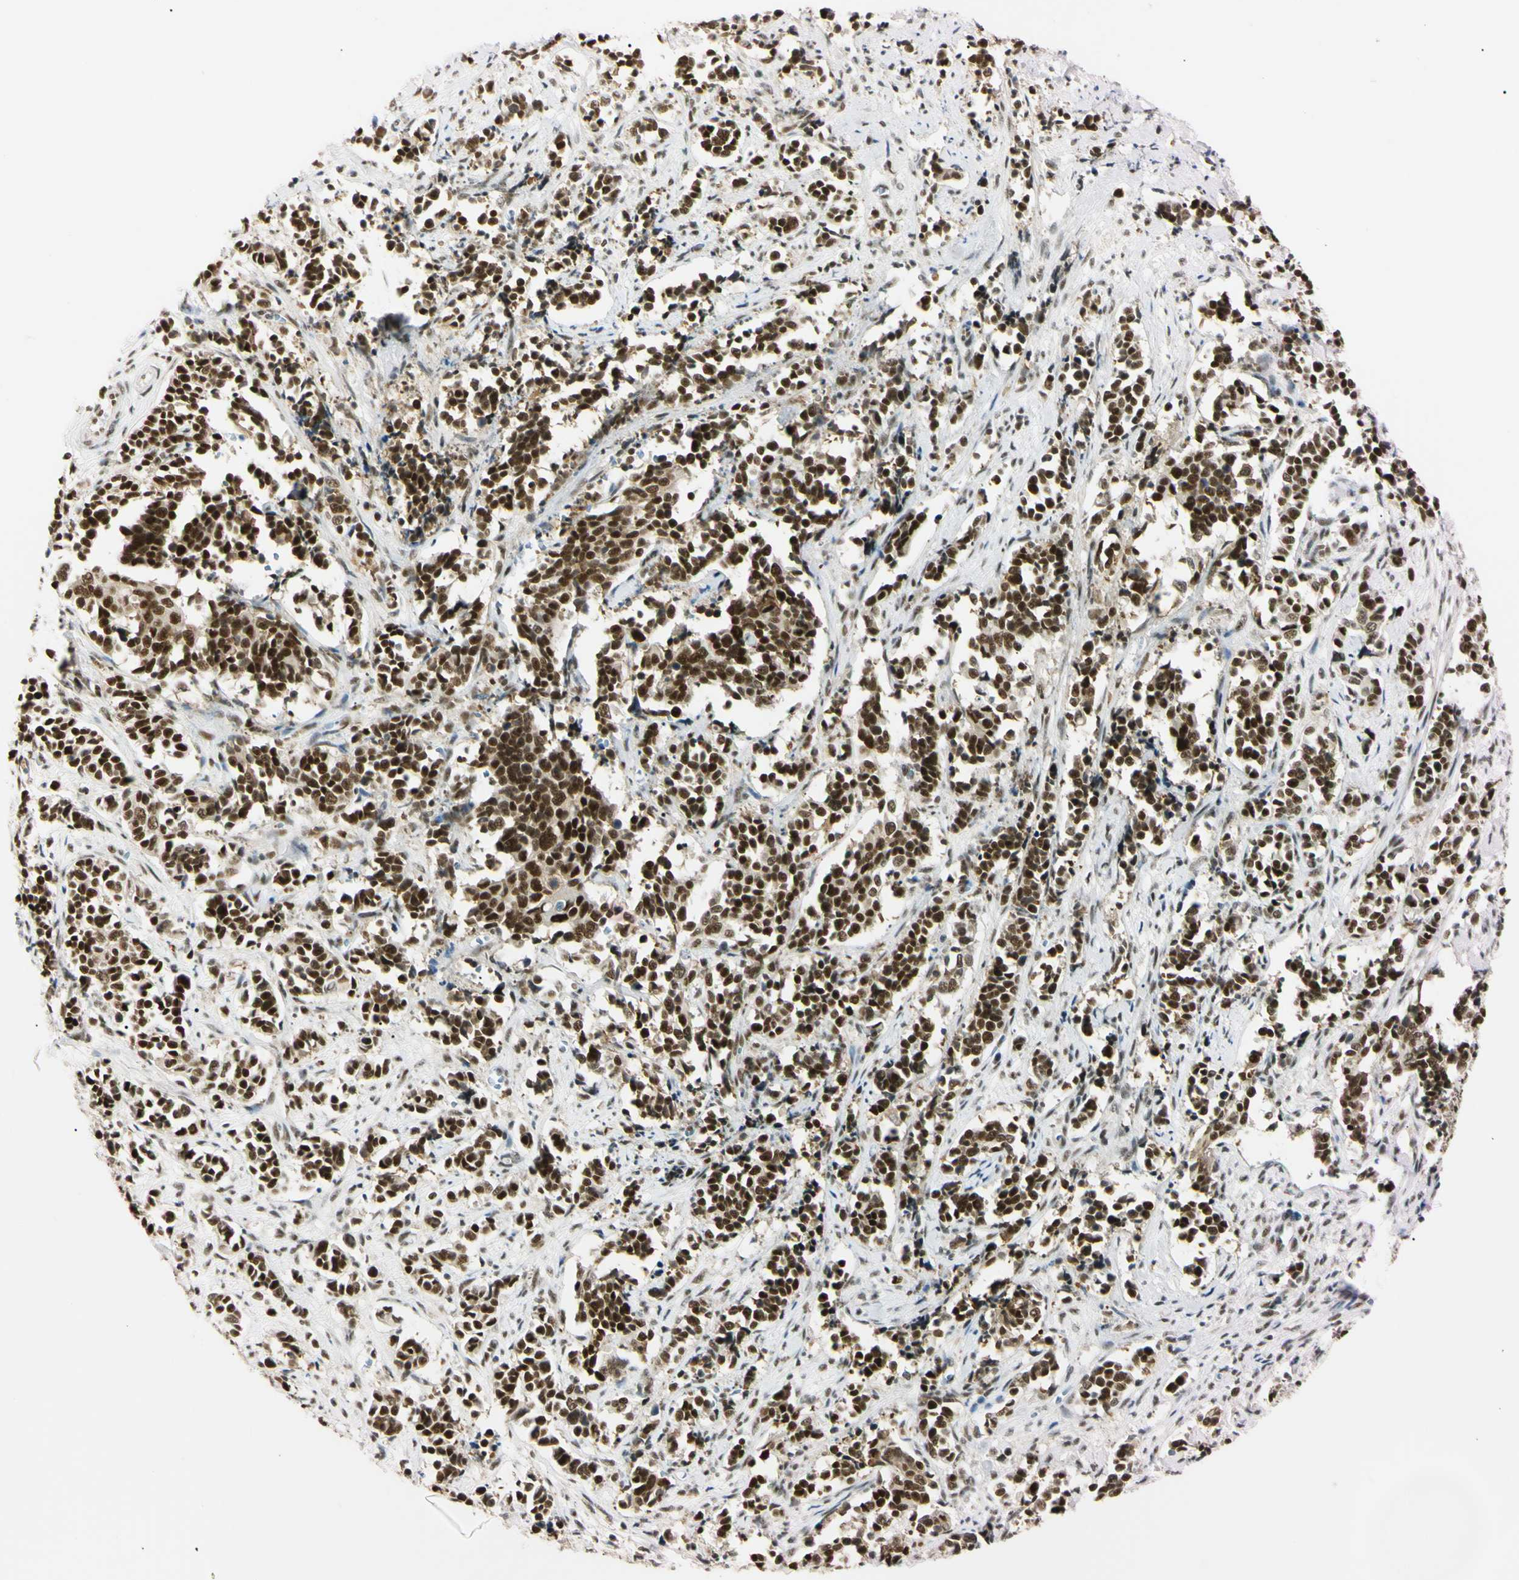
{"staining": {"intensity": "strong", "quantity": ">75%", "location": "nuclear"}, "tissue": "cervical cancer", "cell_type": "Tumor cells", "image_type": "cancer", "snomed": [{"axis": "morphology", "description": "Normal tissue, NOS"}, {"axis": "morphology", "description": "Squamous cell carcinoma, NOS"}, {"axis": "topography", "description": "Cervix"}], "caption": "Cervical cancer (squamous cell carcinoma) stained with immunohistochemistry (IHC) displays strong nuclear positivity in approximately >75% of tumor cells.", "gene": "ZNF134", "patient": {"sex": "female", "age": 35}}